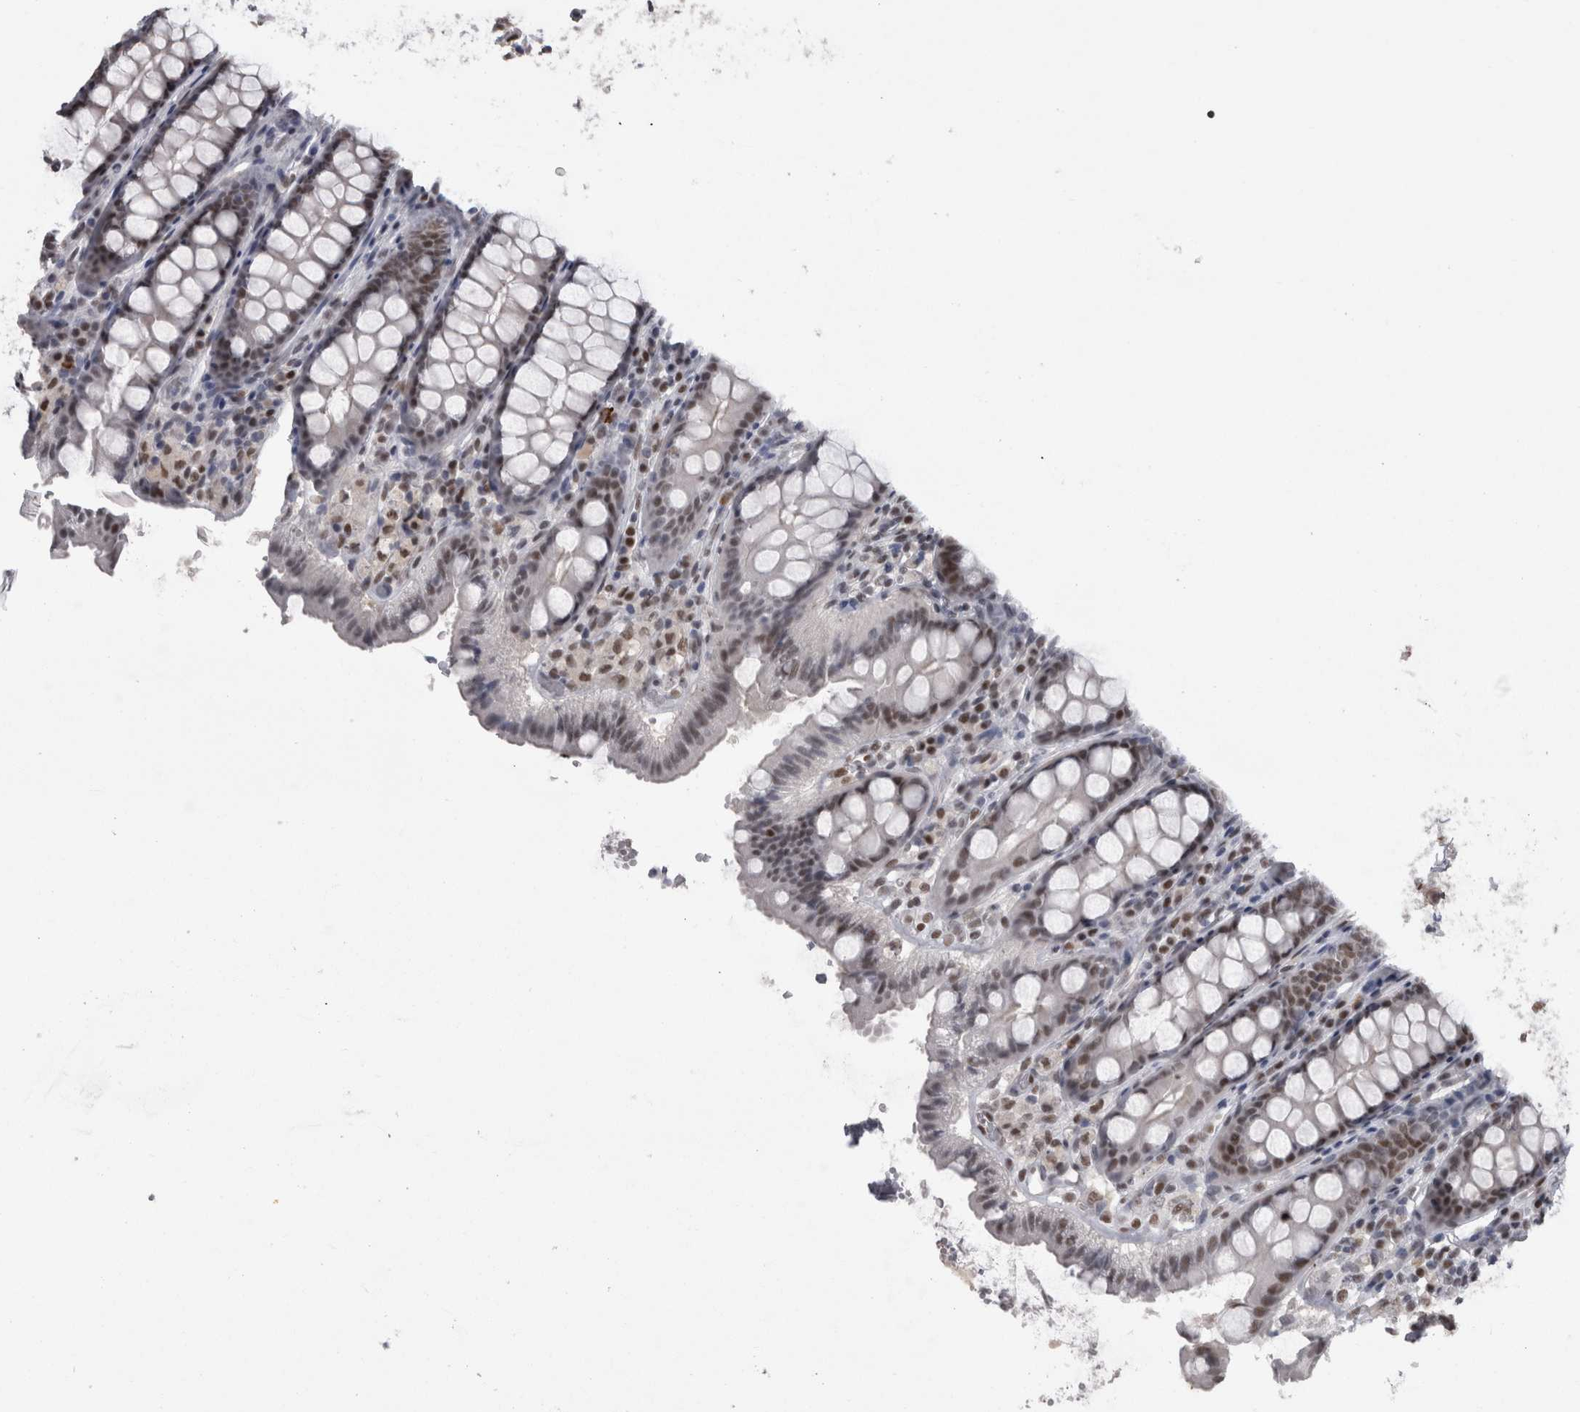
{"staining": {"intensity": "strong", "quantity": ">75%", "location": "nuclear"}, "tissue": "colon", "cell_type": "Endothelial cells", "image_type": "normal", "snomed": [{"axis": "morphology", "description": "Normal tissue, NOS"}, {"axis": "topography", "description": "Colon"}, {"axis": "topography", "description": "Peripheral nerve tissue"}], "caption": "DAB immunohistochemical staining of benign colon reveals strong nuclear protein positivity in approximately >75% of endothelial cells.", "gene": "C1orf54", "patient": {"sex": "female", "age": 61}}